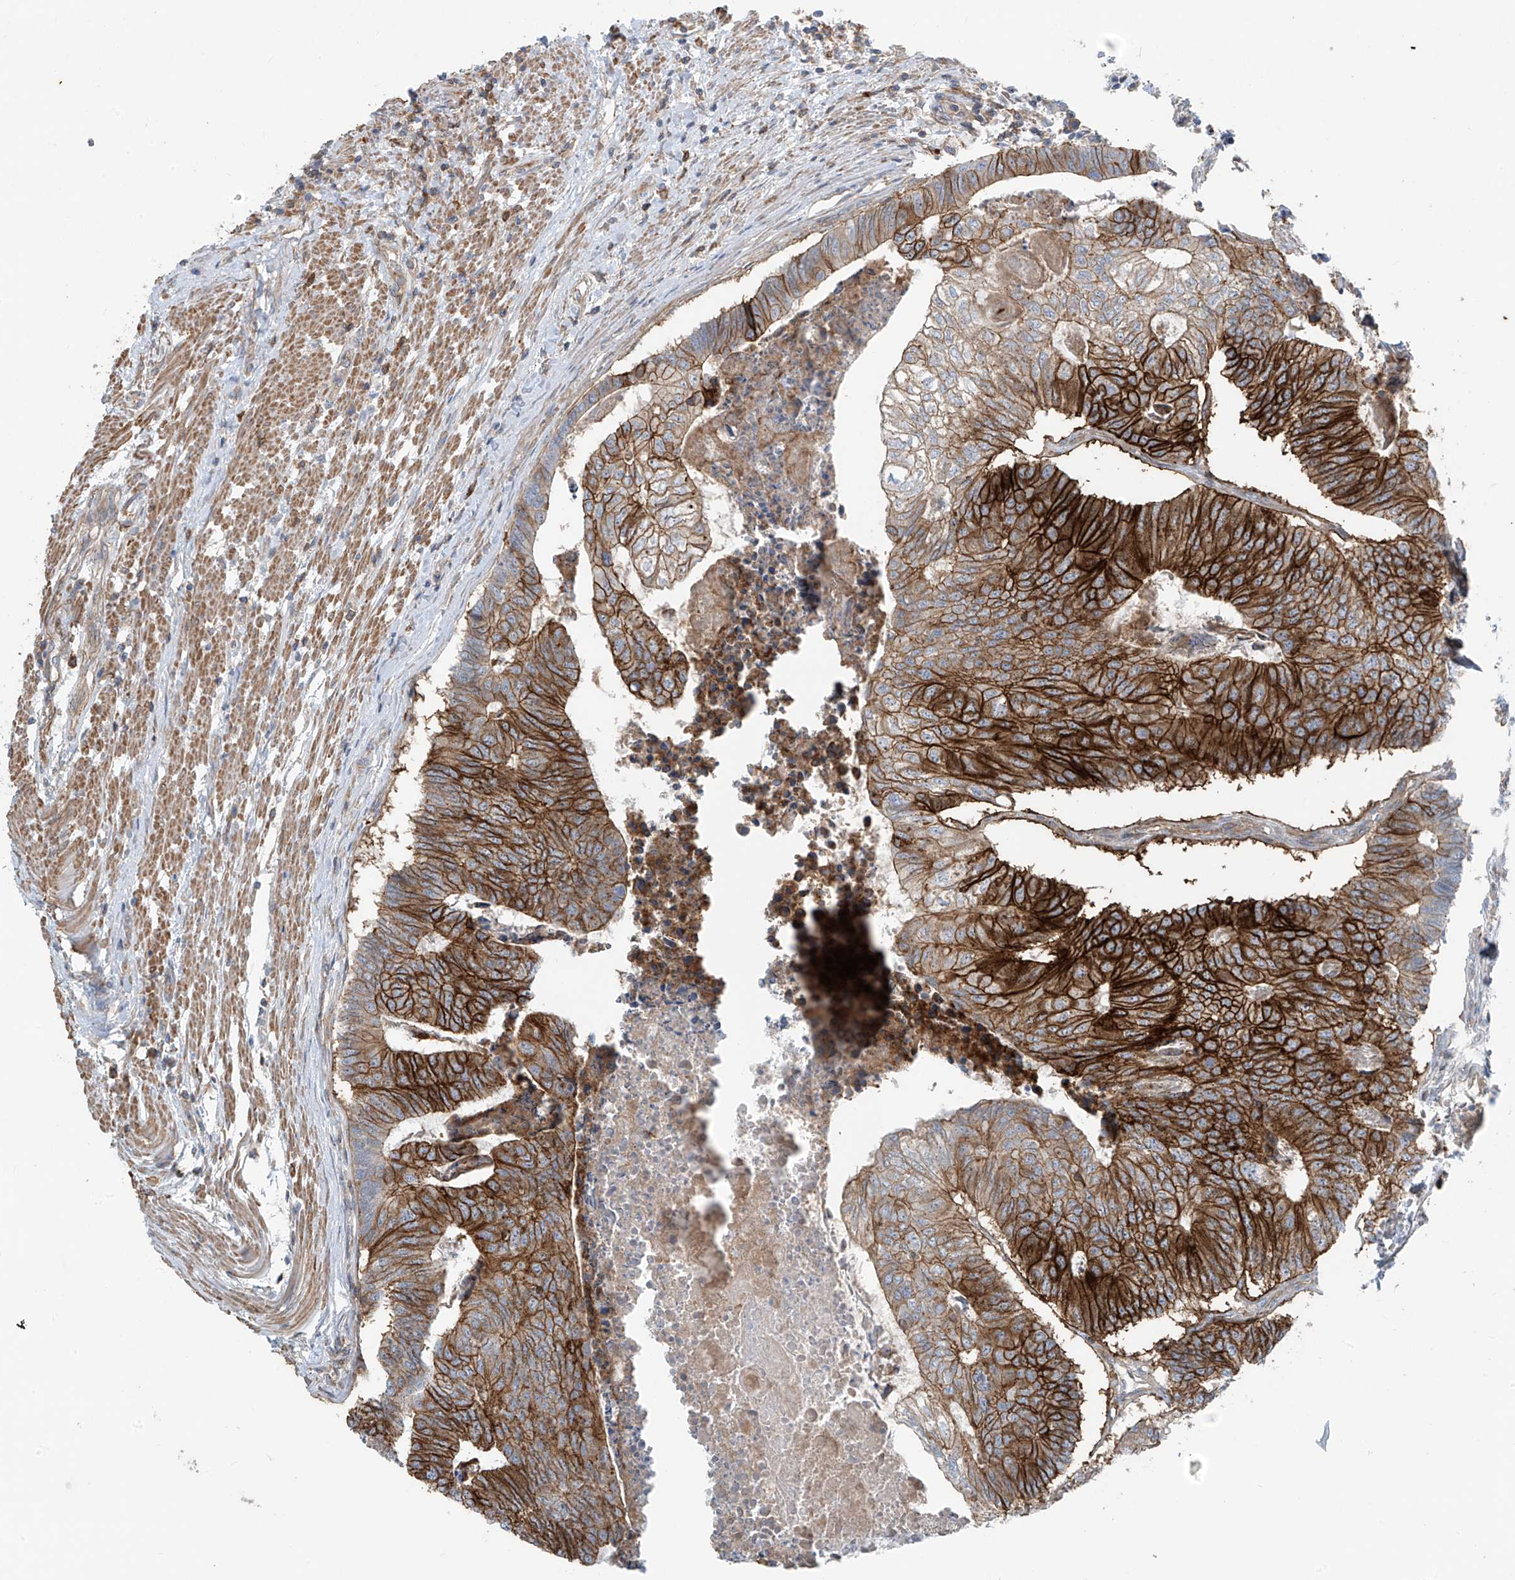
{"staining": {"intensity": "strong", "quantity": ">75%", "location": "cytoplasmic/membranous"}, "tissue": "colorectal cancer", "cell_type": "Tumor cells", "image_type": "cancer", "snomed": [{"axis": "morphology", "description": "Adenocarcinoma, NOS"}, {"axis": "topography", "description": "Colon"}], "caption": "Strong cytoplasmic/membranous expression for a protein is identified in about >75% of tumor cells of adenocarcinoma (colorectal) using immunohistochemistry.", "gene": "SLC1A5", "patient": {"sex": "female", "age": 67}}